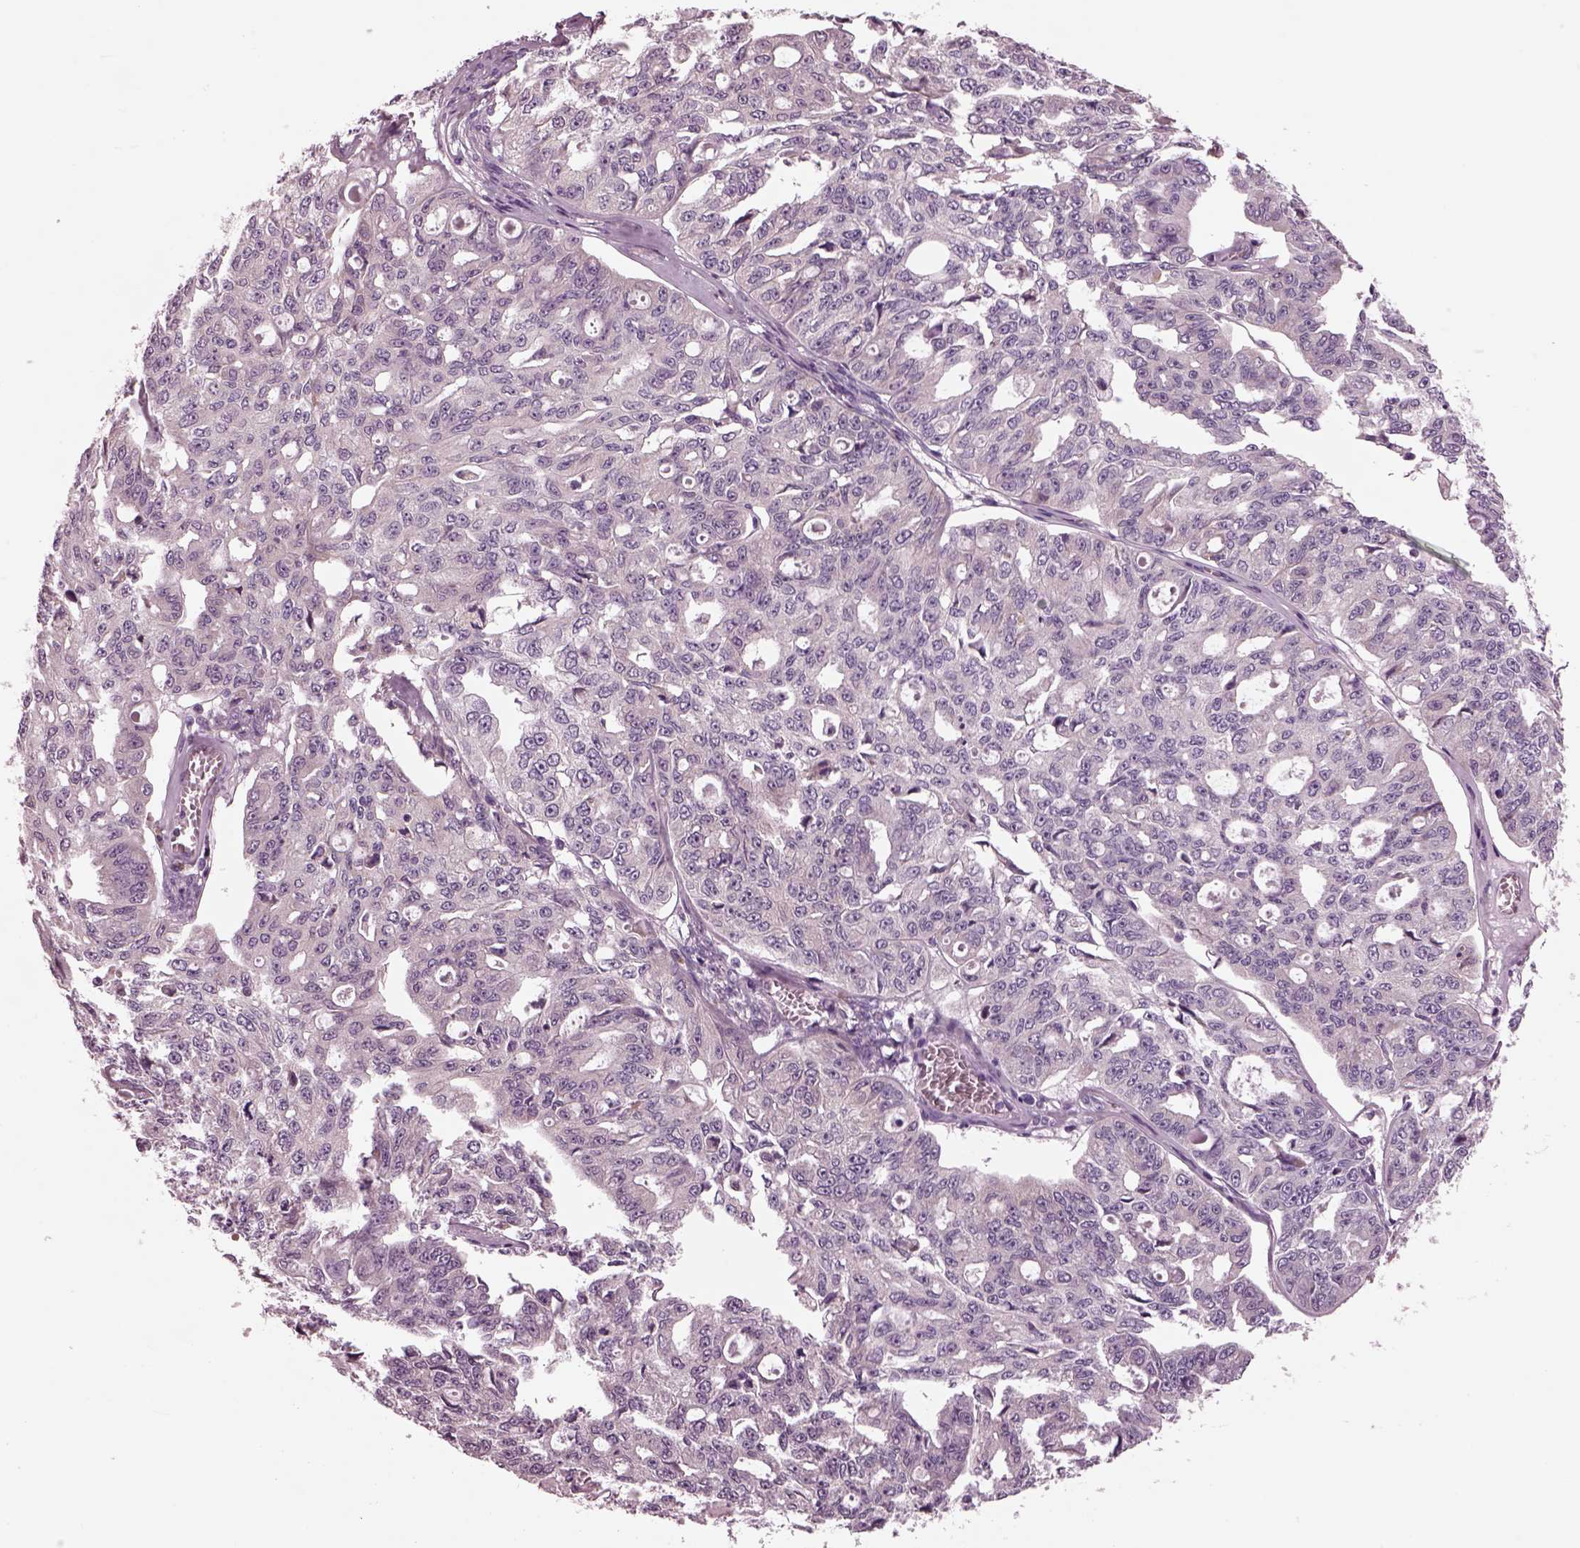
{"staining": {"intensity": "negative", "quantity": "none", "location": "none"}, "tissue": "ovarian cancer", "cell_type": "Tumor cells", "image_type": "cancer", "snomed": [{"axis": "morphology", "description": "Carcinoma, endometroid"}, {"axis": "topography", "description": "Ovary"}], "caption": "There is no significant staining in tumor cells of ovarian cancer (endometroid carcinoma).", "gene": "AP4M1", "patient": {"sex": "female", "age": 65}}